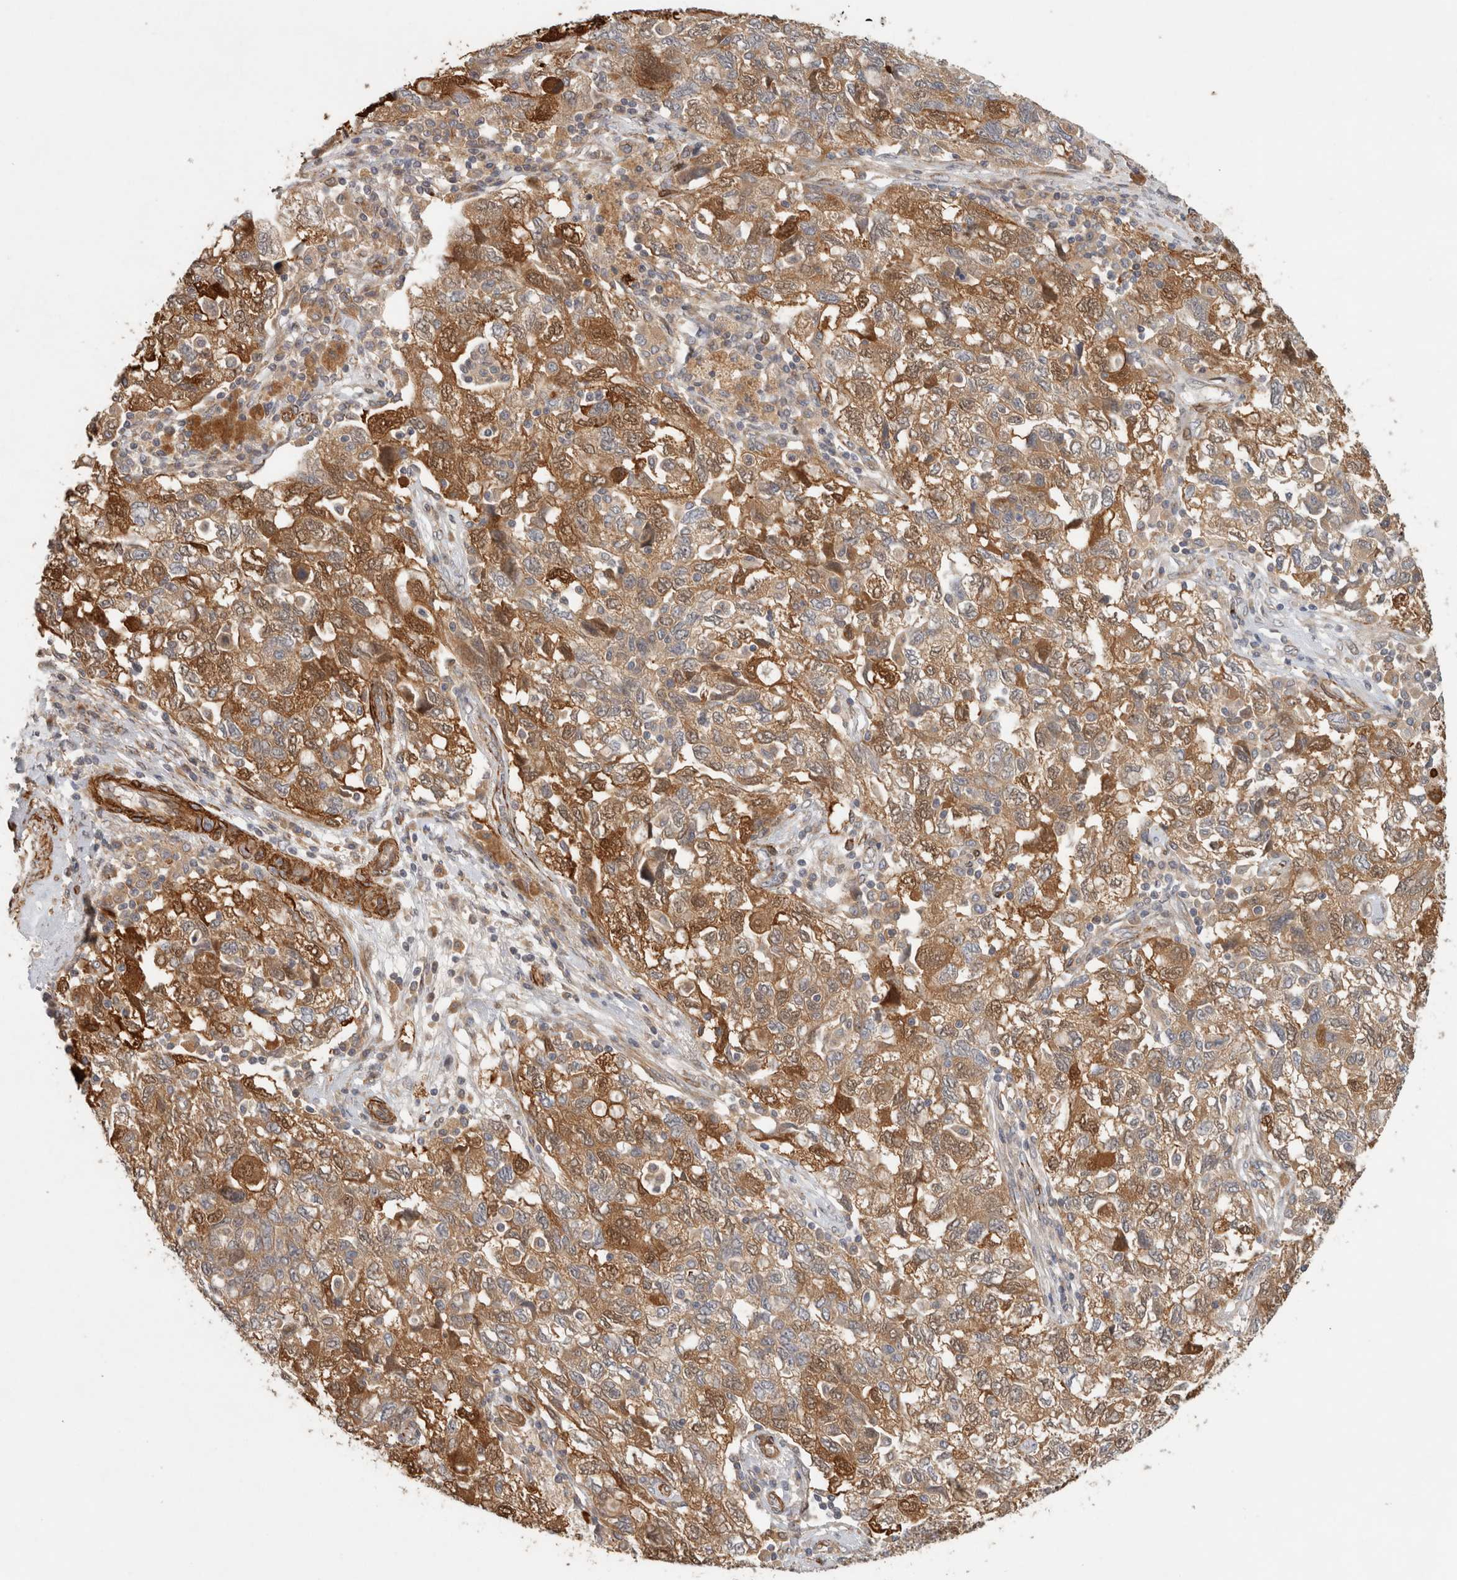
{"staining": {"intensity": "moderate", "quantity": ">75%", "location": "cytoplasmic/membranous"}, "tissue": "ovarian cancer", "cell_type": "Tumor cells", "image_type": "cancer", "snomed": [{"axis": "morphology", "description": "Carcinoma, NOS"}, {"axis": "morphology", "description": "Cystadenocarcinoma, serous, NOS"}, {"axis": "topography", "description": "Ovary"}], "caption": "An image showing moderate cytoplasmic/membranous positivity in about >75% of tumor cells in ovarian cancer (serous cystadenocarcinoma), as visualized by brown immunohistochemical staining.", "gene": "SIPA1L2", "patient": {"sex": "female", "age": 69}}